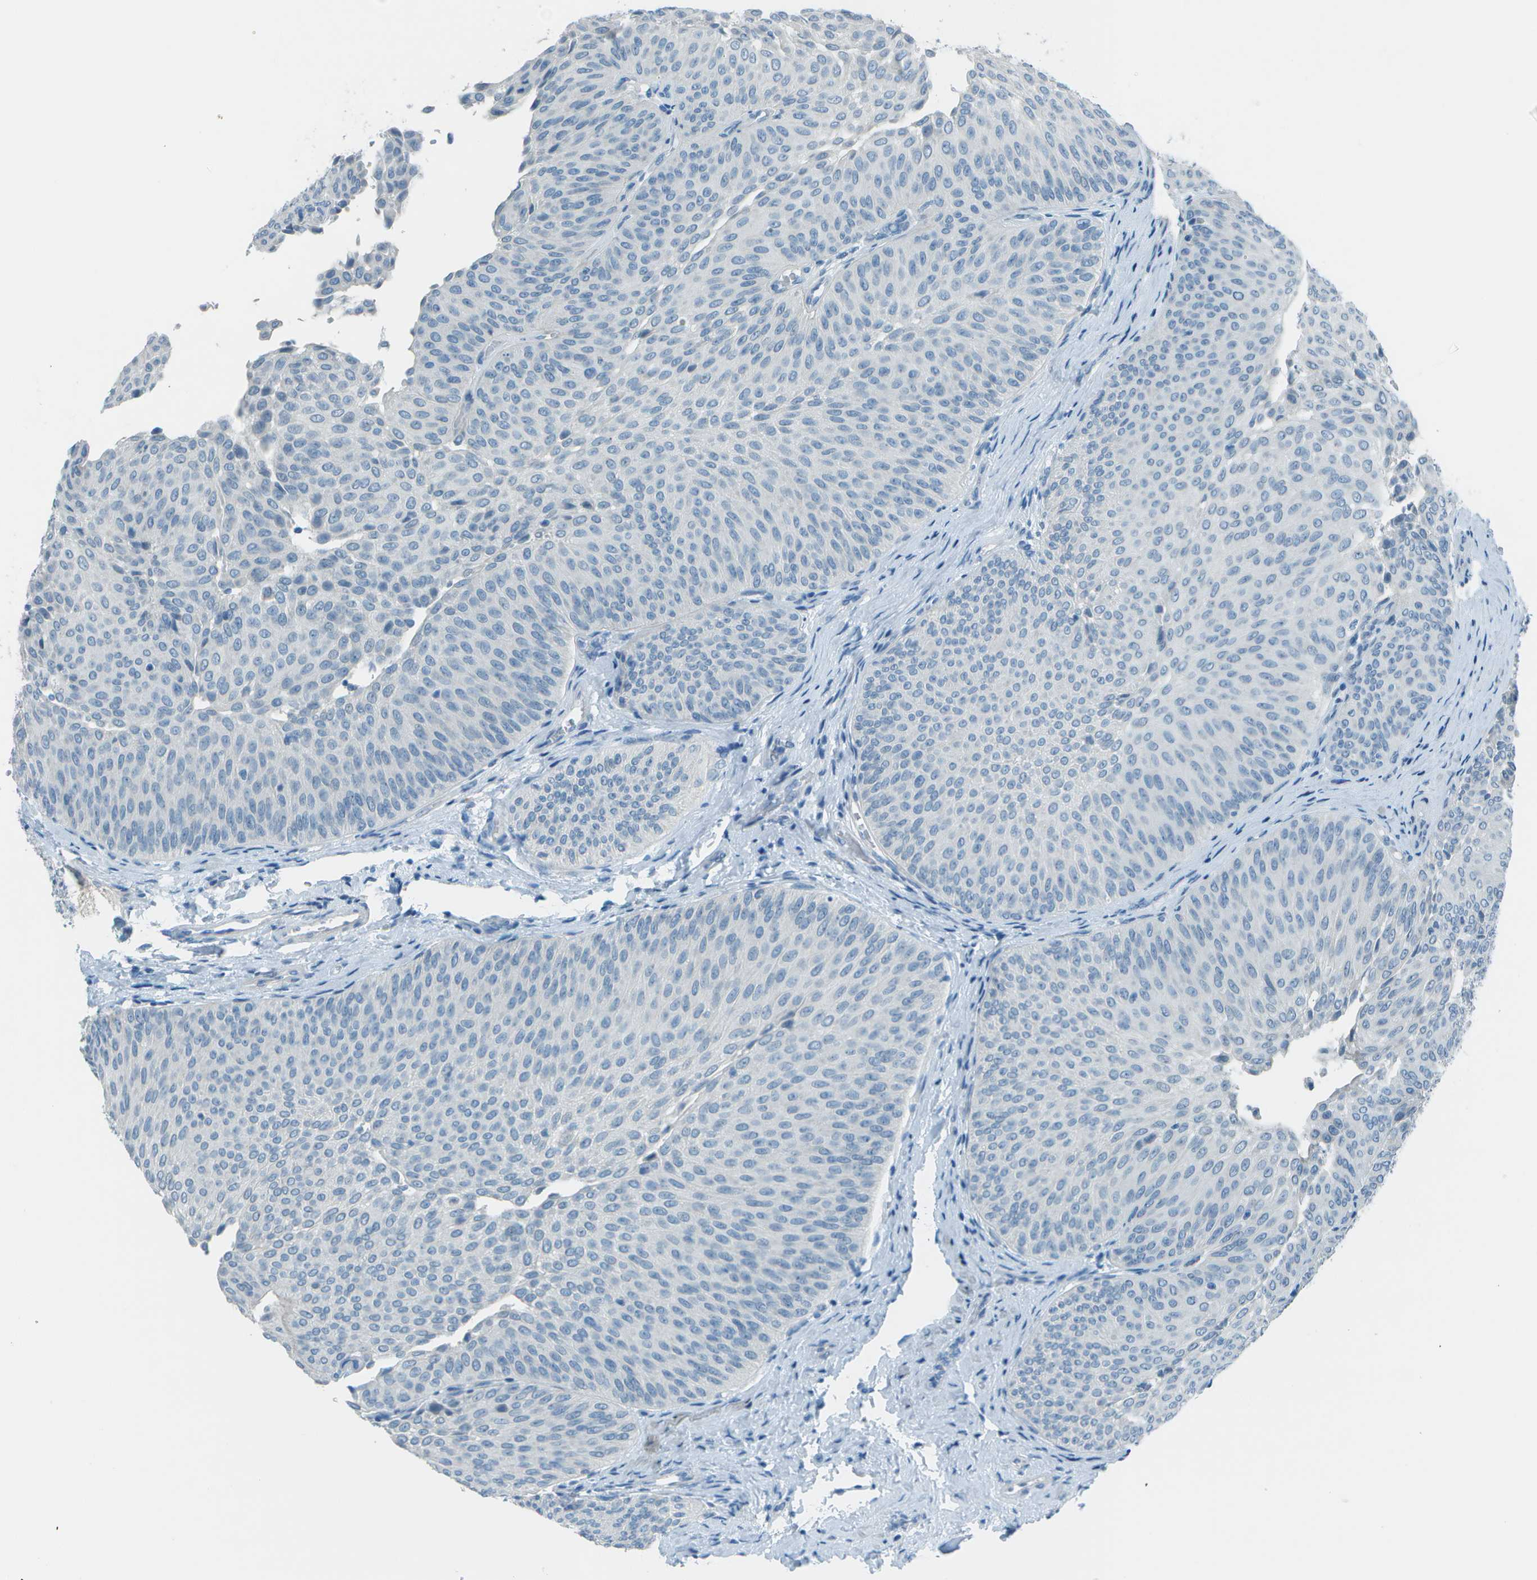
{"staining": {"intensity": "negative", "quantity": "none", "location": "none"}, "tissue": "urothelial cancer", "cell_type": "Tumor cells", "image_type": "cancer", "snomed": [{"axis": "morphology", "description": "Urothelial carcinoma, Low grade"}, {"axis": "topography", "description": "Urinary bladder"}], "caption": "Tumor cells are negative for protein expression in human urothelial cancer.", "gene": "FGF1", "patient": {"sex": "female", "age": 60}}